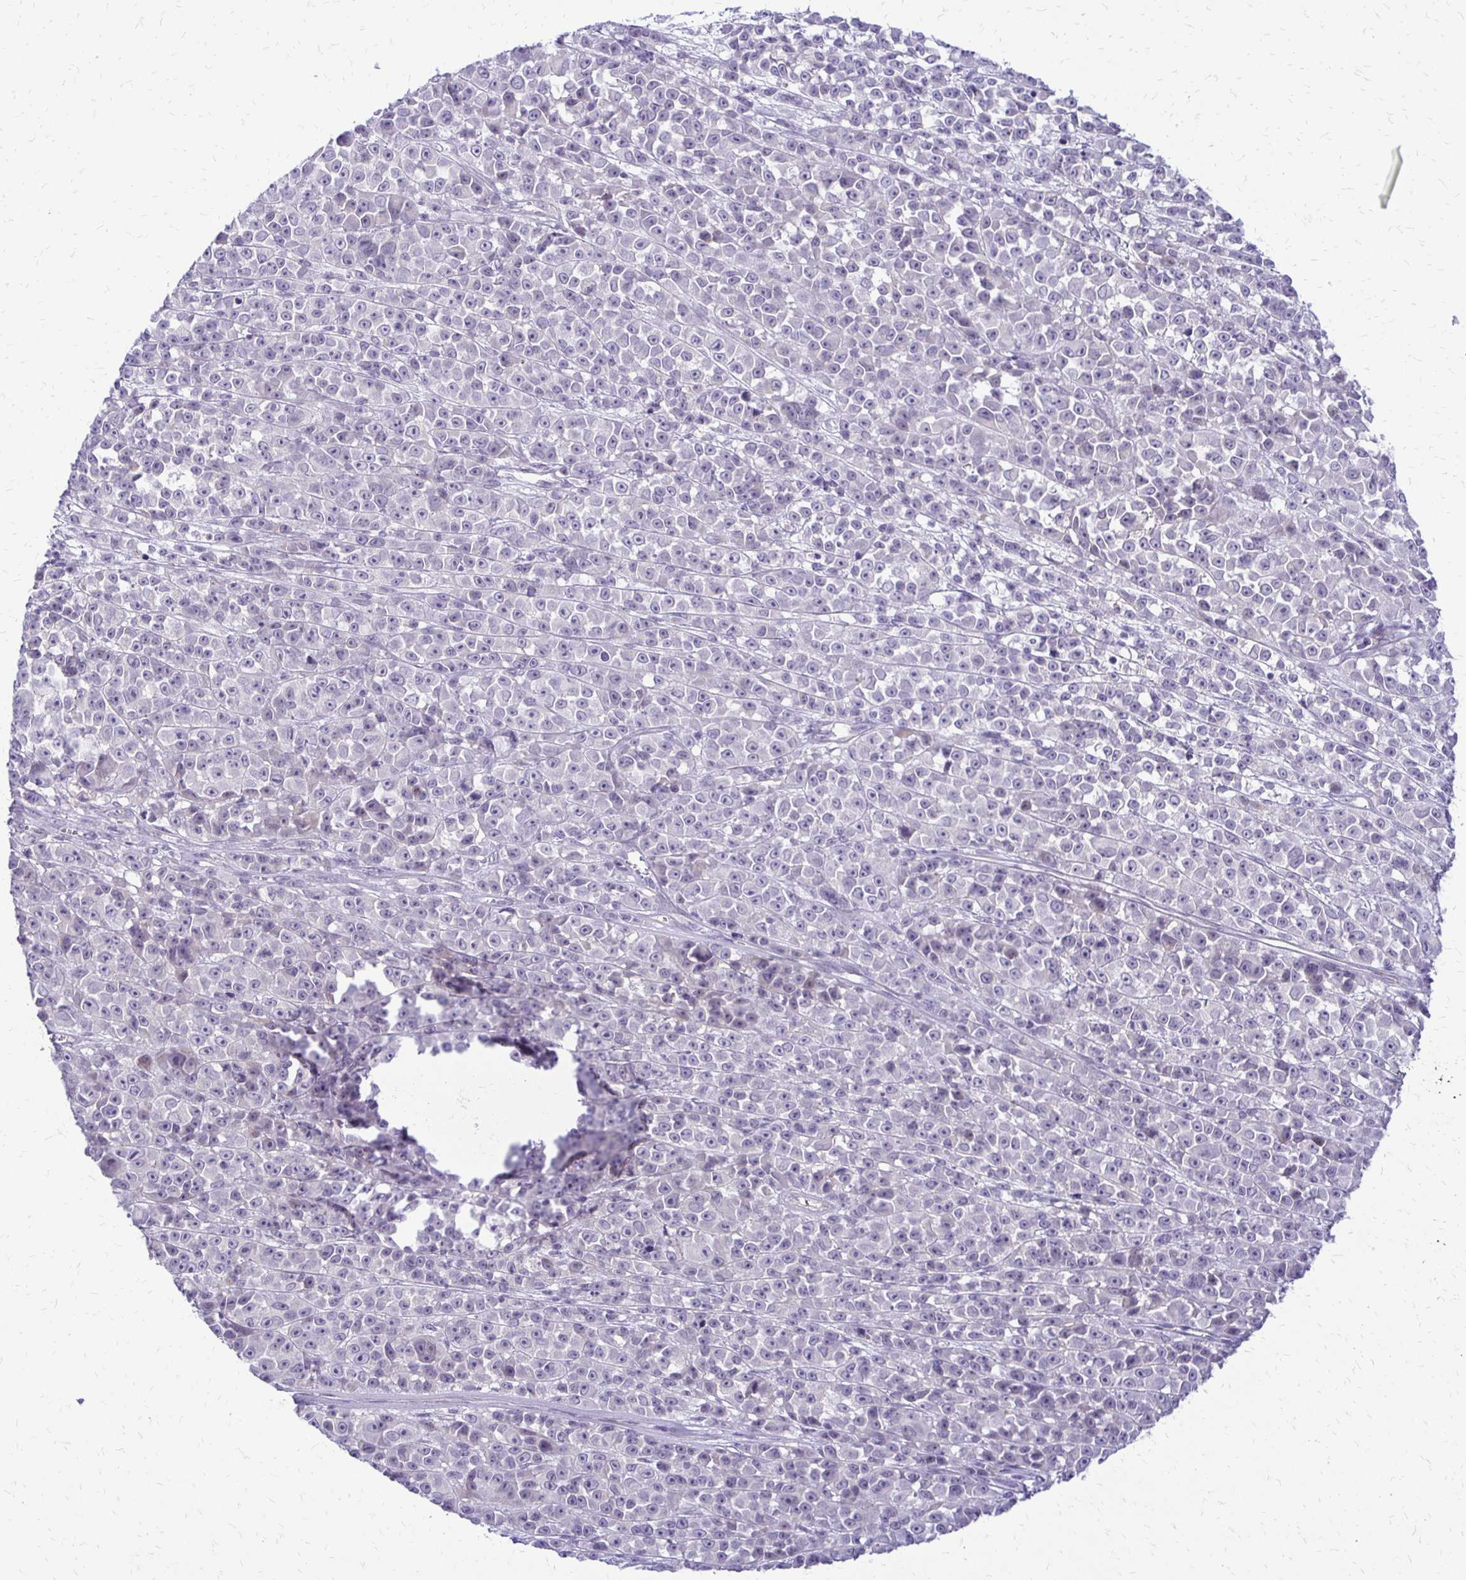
{"staining": {"intensity": "negative", "quantity": "none", "location": "none"}, "tissue": "melanoma", "cell_type": "Tumor cells", "image_type": "cancer", "snomed": [{"axis": "morphology", "description": "Malignant melanoma, NOS"}, {"axis": "topography", "description": "Skin"}, {"axis": "topography", "description": "Skin of back"}], "caption": "A high-resolution photomicrograph shows IHC staining of malignant melanoma, which exhibits no significant positivity in tumor cells.", "gene": "EPYC", "patient": {"sex": "male", "age": 91}}